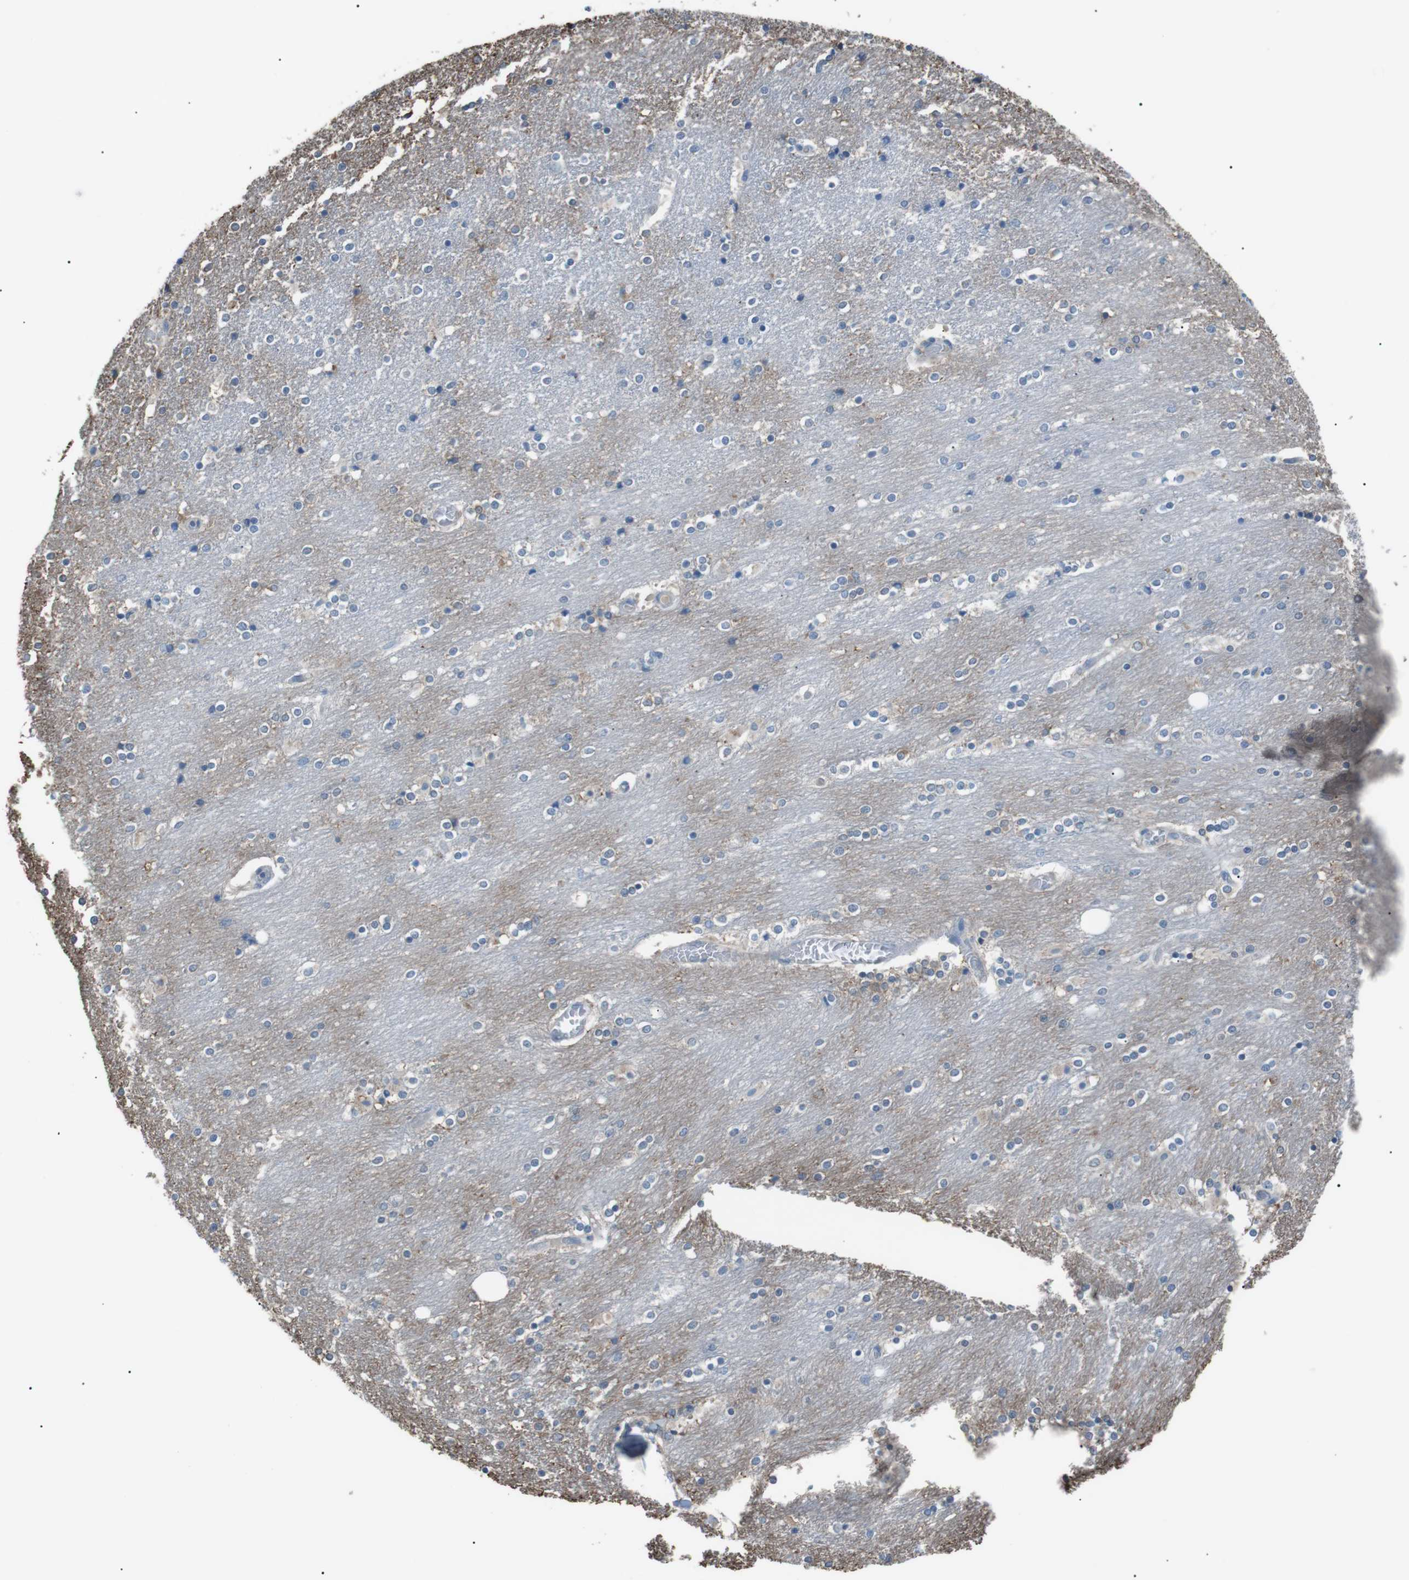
{"staining": {"intensity": "weak", "quantity": "<25%", "location": "cytoplasmic/membranous"}, "tissue": "caudate", "cell_type": "Glial cells", "image_type": "normal", "snomed": [{"axis": "morphology", "description": "Normal tissue, NOS"}, {"axis": "topography", "description": "Lateral ventricle wall"}], "caption": "High power microscopy histopathology image of an immunohistochemistry image of benign caudate, revealing no significant staining in glial cells.", "gene": "CDH26", "patient": {"sex": "female", "age": 54}}